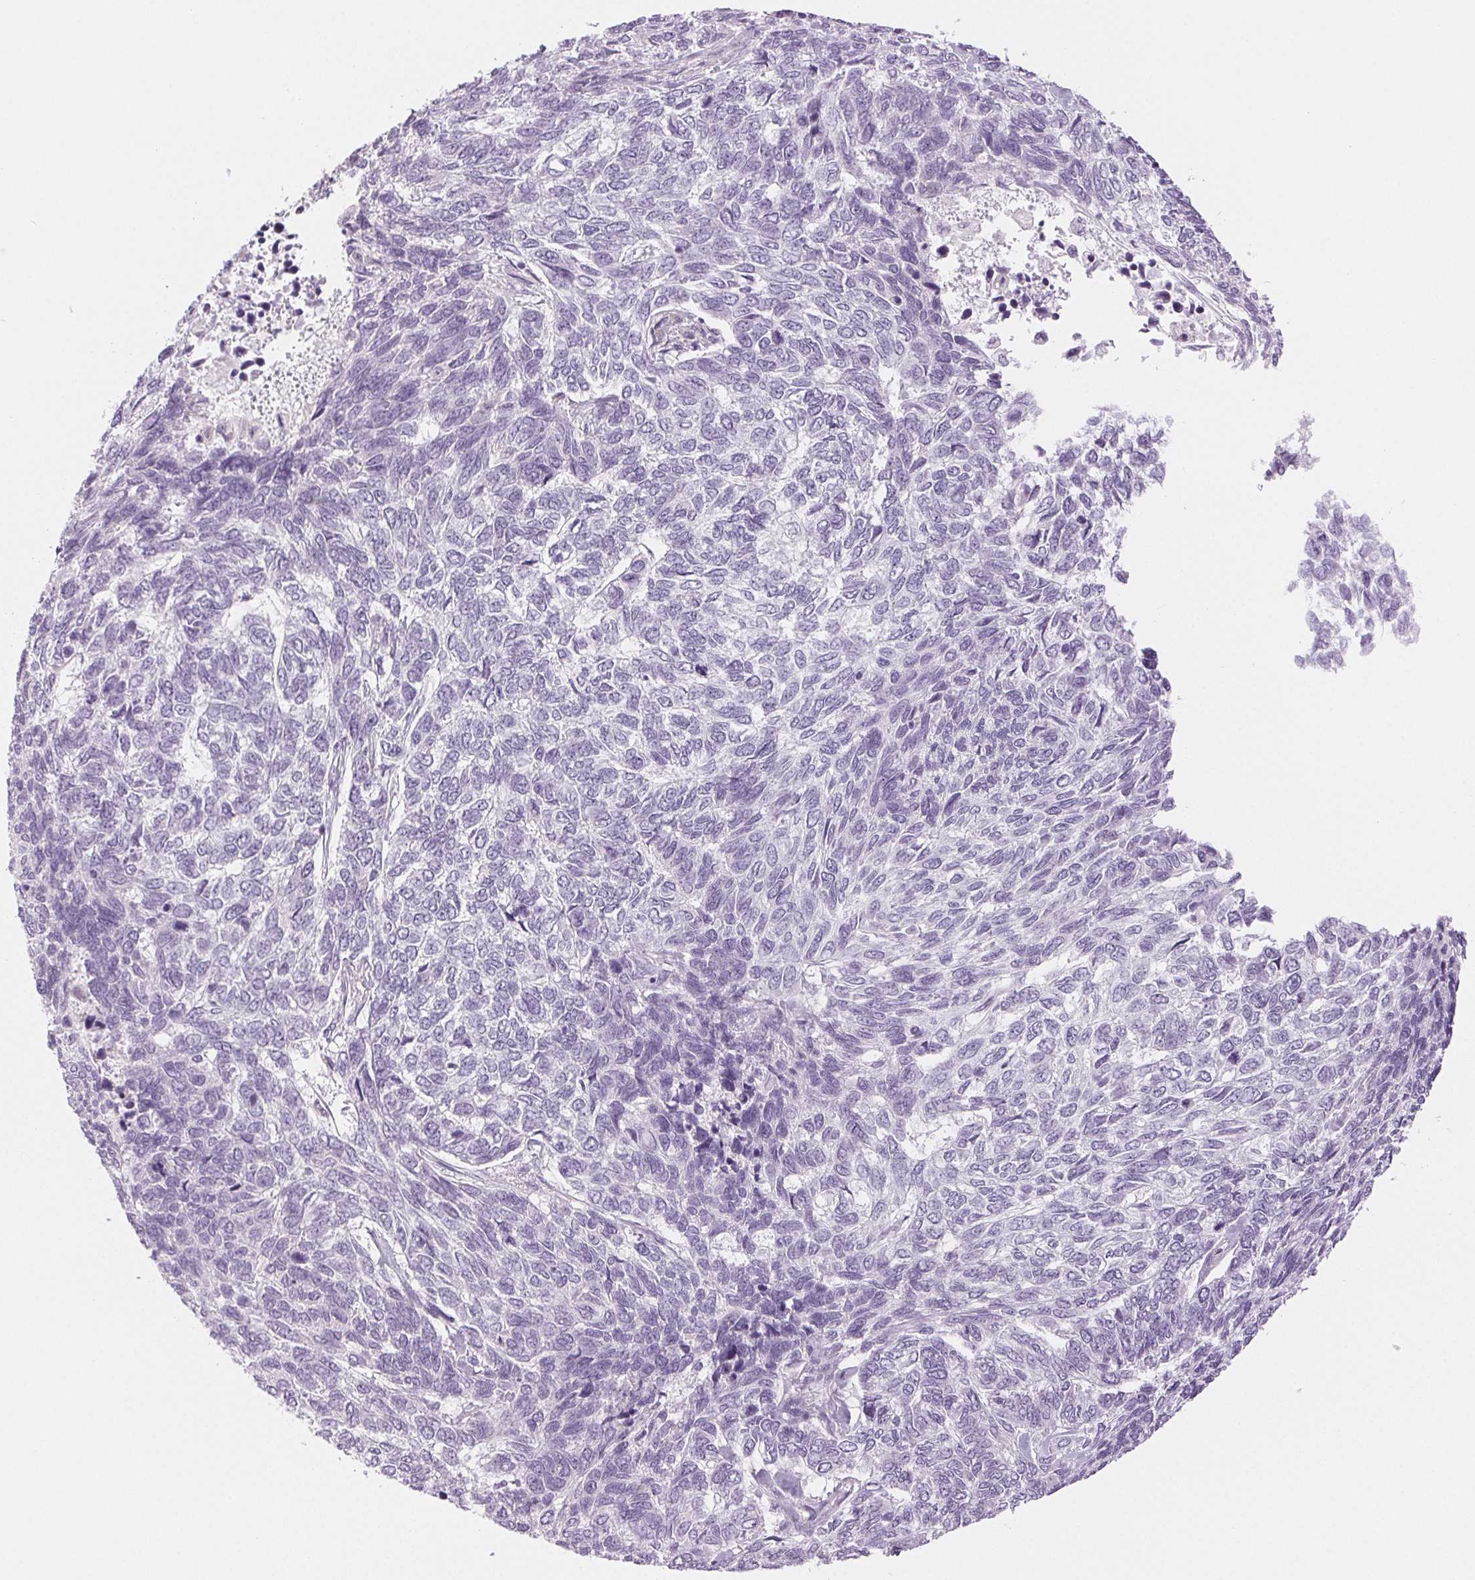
{"staining": {"intensity": "negative", "quantity": "none", "location": "none"}, "tissue": "skin cancer", "cell_type": "Tumor cells", "image_type": "cancer", "snomed": [{"axis": "morphology", "description": "Basal cell carcinoma"}, {"axis": "topography", "description": "Skin"}], "caption": "Tumor cells show no significant positivity in basal cell carcinoma (skin).", "gene": "SLC5A2", "patient": {"sex": "female", "age": 65}}